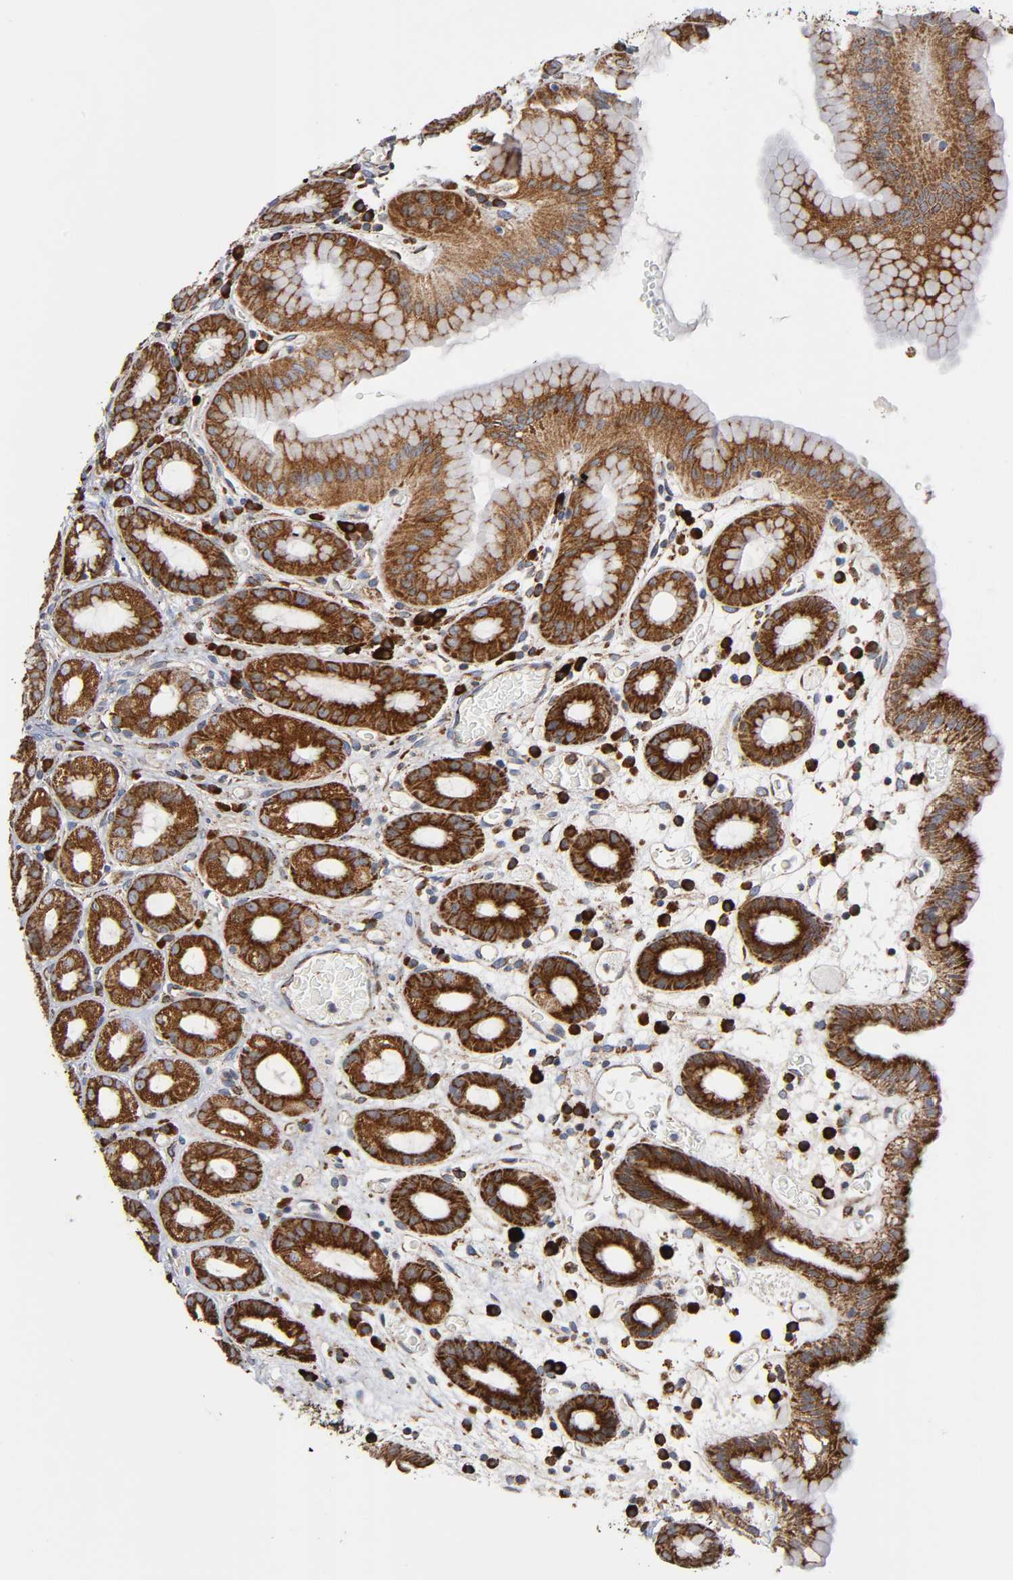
{"staining": {"intensity": "moderate", "quantity": ">75%", "location": "cytoplasmic/membranous"}, "tissue": "stomach", "cell_type": "Glandular cells", "image_type": "normal", "snomed": [{"axis": "morphology", "description": "Normal tissue, NOS"}, {"axis": "topography", "description": "Stomach, upper"}], "caption": "This image exhibits IHC staining of unremarkable stomach, with medium moderate cytoplasmic/membranous expression in about >75% of glandular cells.", "gene": "MAP3K1", "patient": {"sex": "male", "age": 68}}